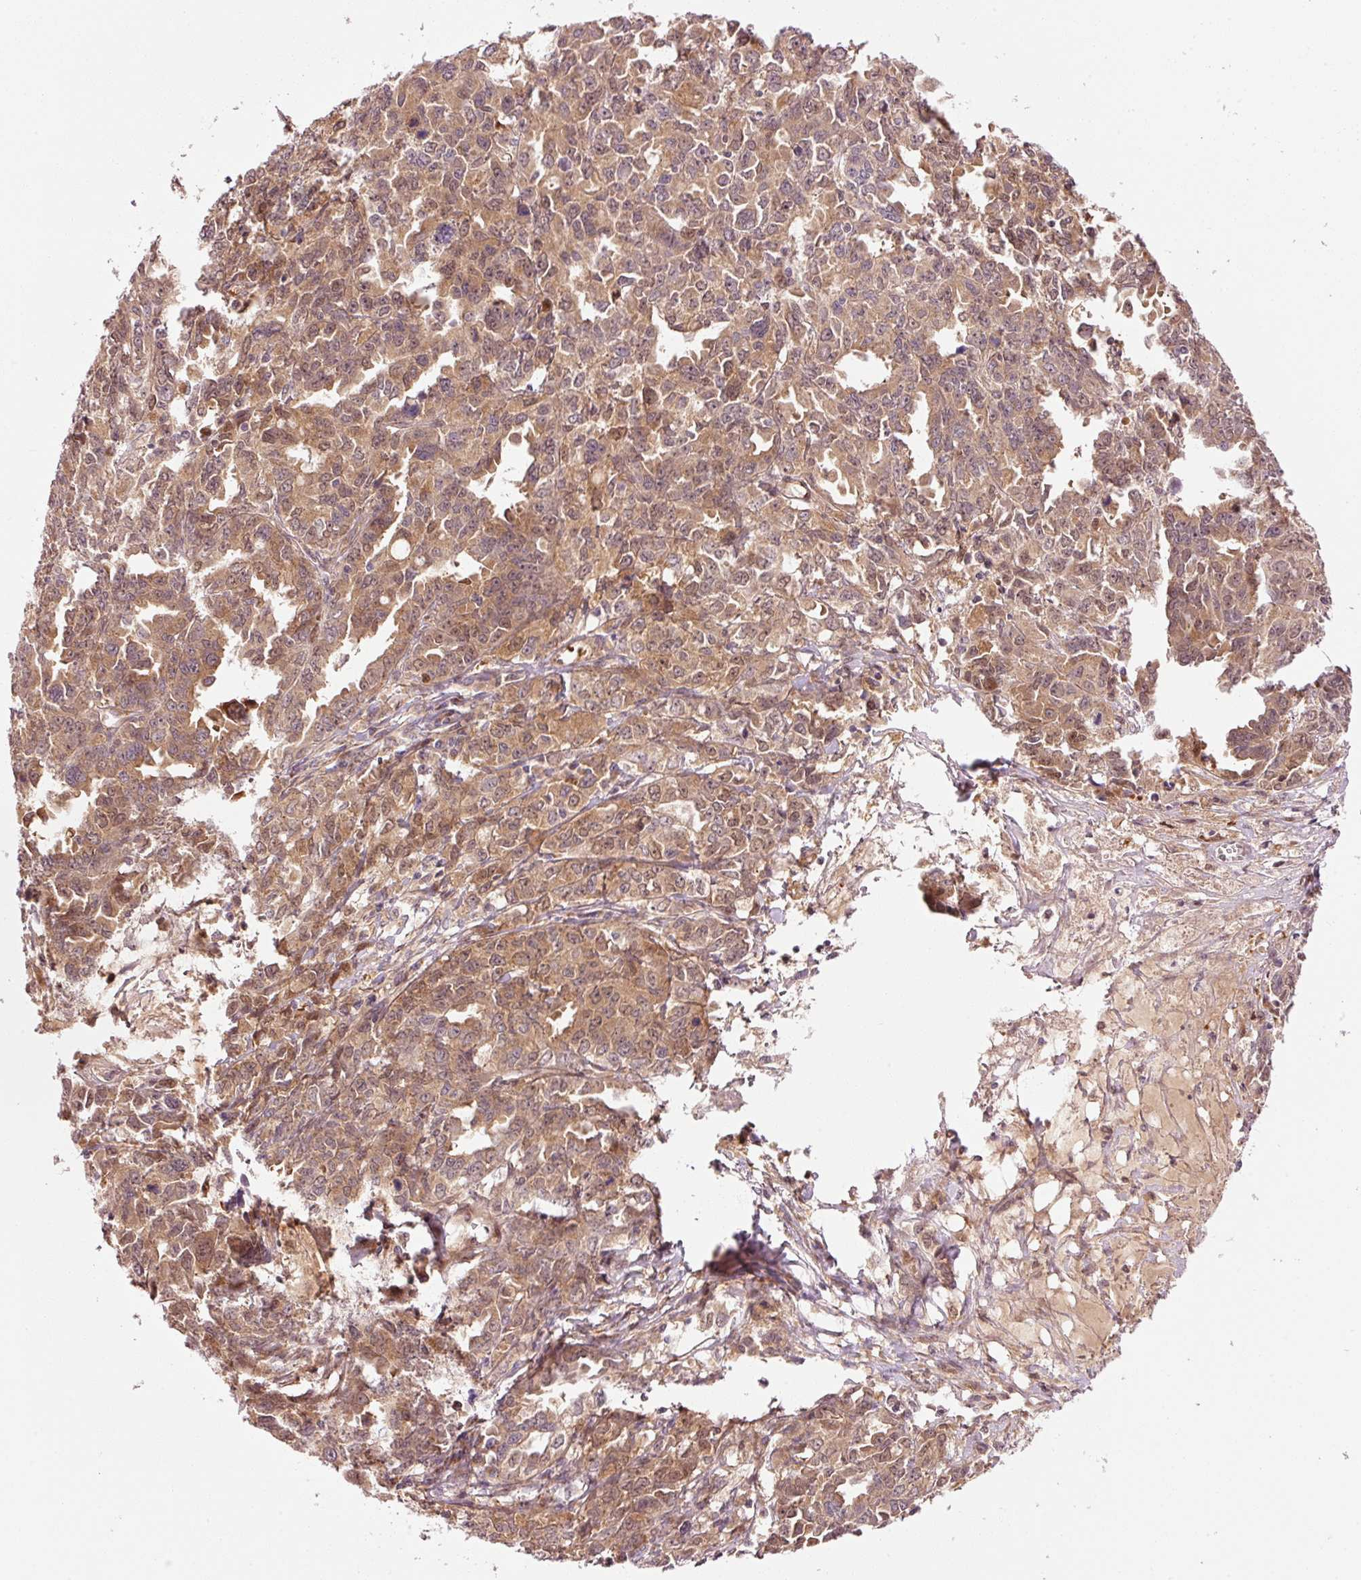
{"staining": {"intensity": "moderate", "quantity": ">75%", "location": "cytoplasmic/membranous,nuclear"}, "tissue": "ovarian cancer", "cell_type": "Tumor cells", "image_type": "cancer", "snomed": [{"axis": "morphology", "description": "Adenocarcinoma, NOS"}, {"axis": "morphology", "description": "Carcinoma, endometroid"}, {"axis": "topography", "description": "Ovary"}], "caption": "Human ovarian adenocarcinoma stained with a brown dye demonstrates moderate cytoplasmic/membranous and nuclear positive positivity in approximately >75% of tumor cells.", "gene": "PPP1R14B", "patient": {"sex": "female", "age": 72}}